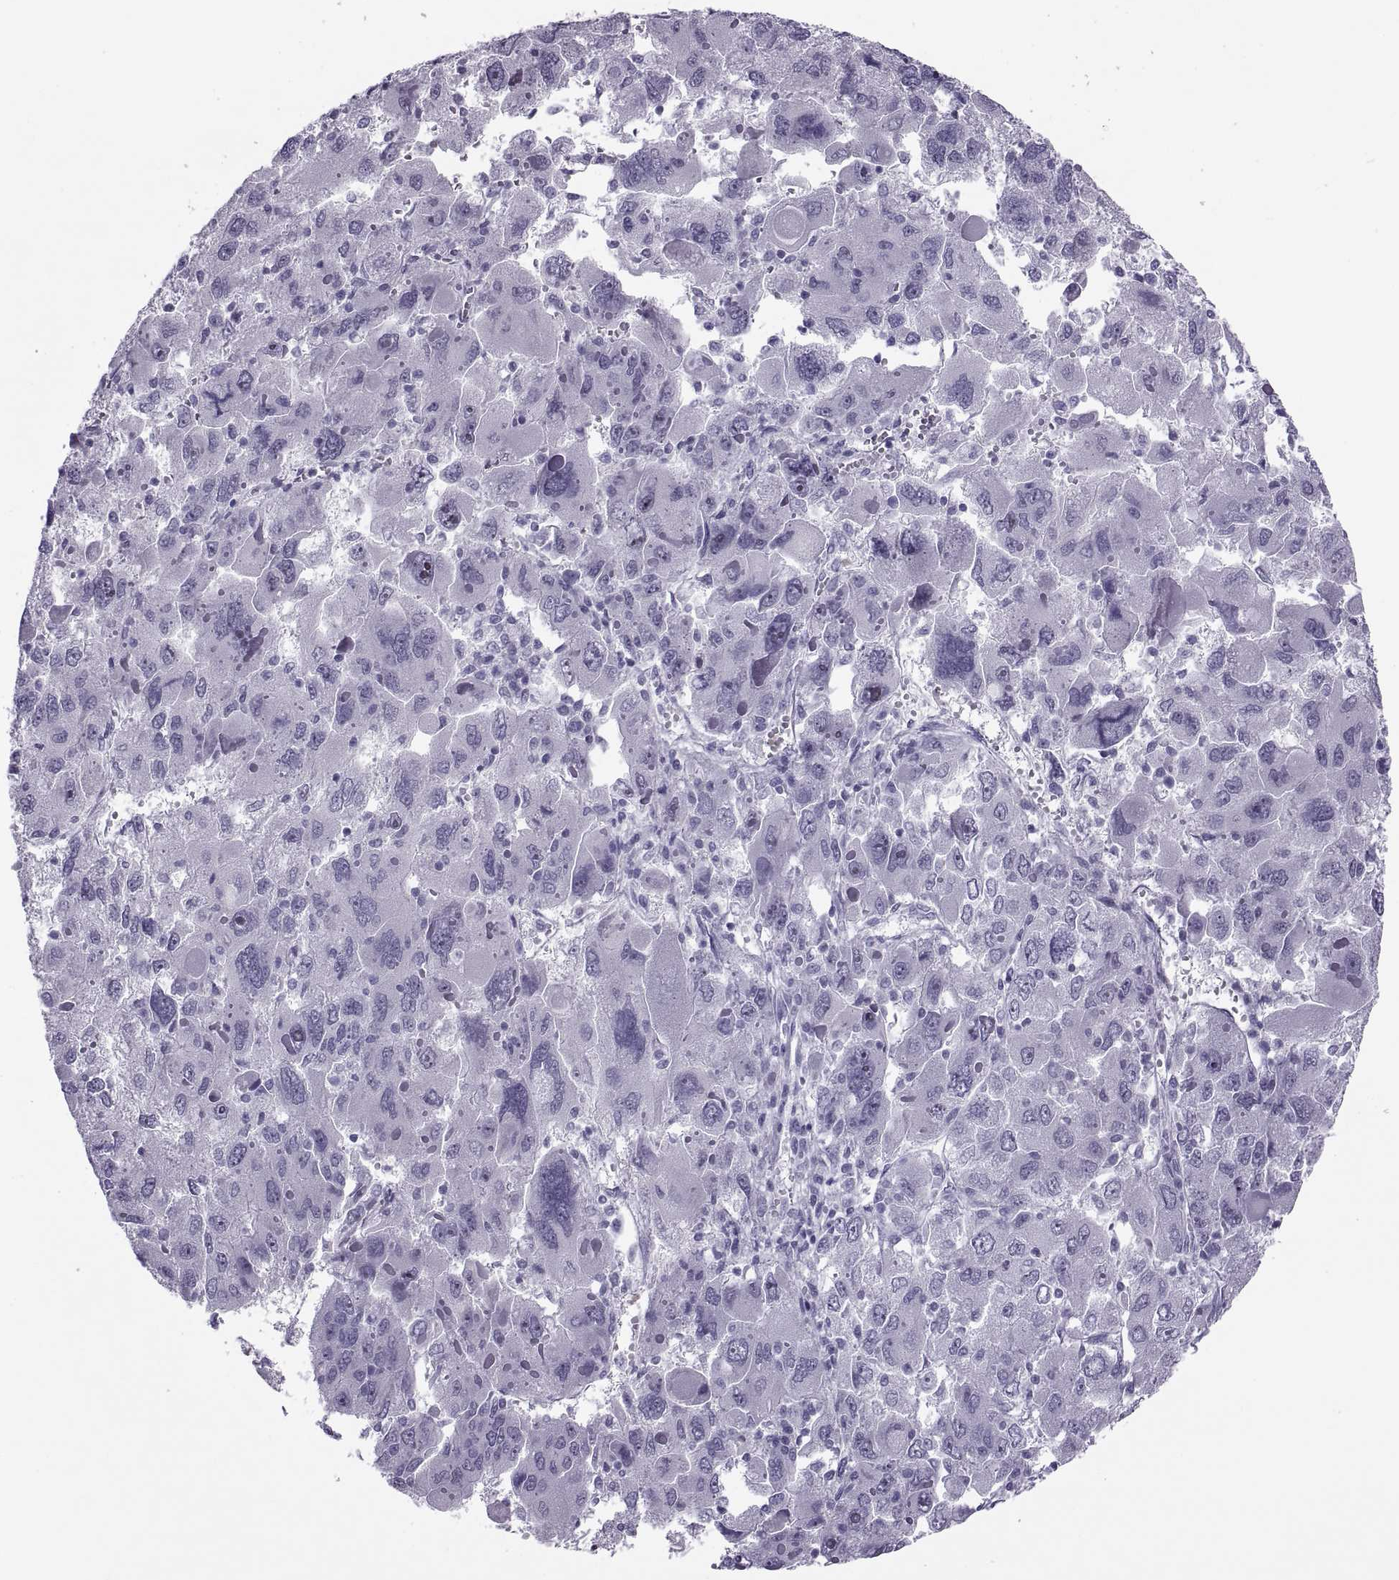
{"staining": {"intensity": "negative", "quantity": "none", "location": "none"}, "tissue": "liver cancer", "cell_type": "Tumor cells", "image_type": "cancer", "snomed": [{"axis": "morphology", "description": "Carcinoma, Hepatocellular, NOS"}, {"axis": "topography", "description": "Liver"}], "caption": "A micrograph of human hepatocellular carcinoma (liver) is negative for staining in tumor cells.", "gene": "FAM24A", "patient": {"sex": "female", "age": 41}}